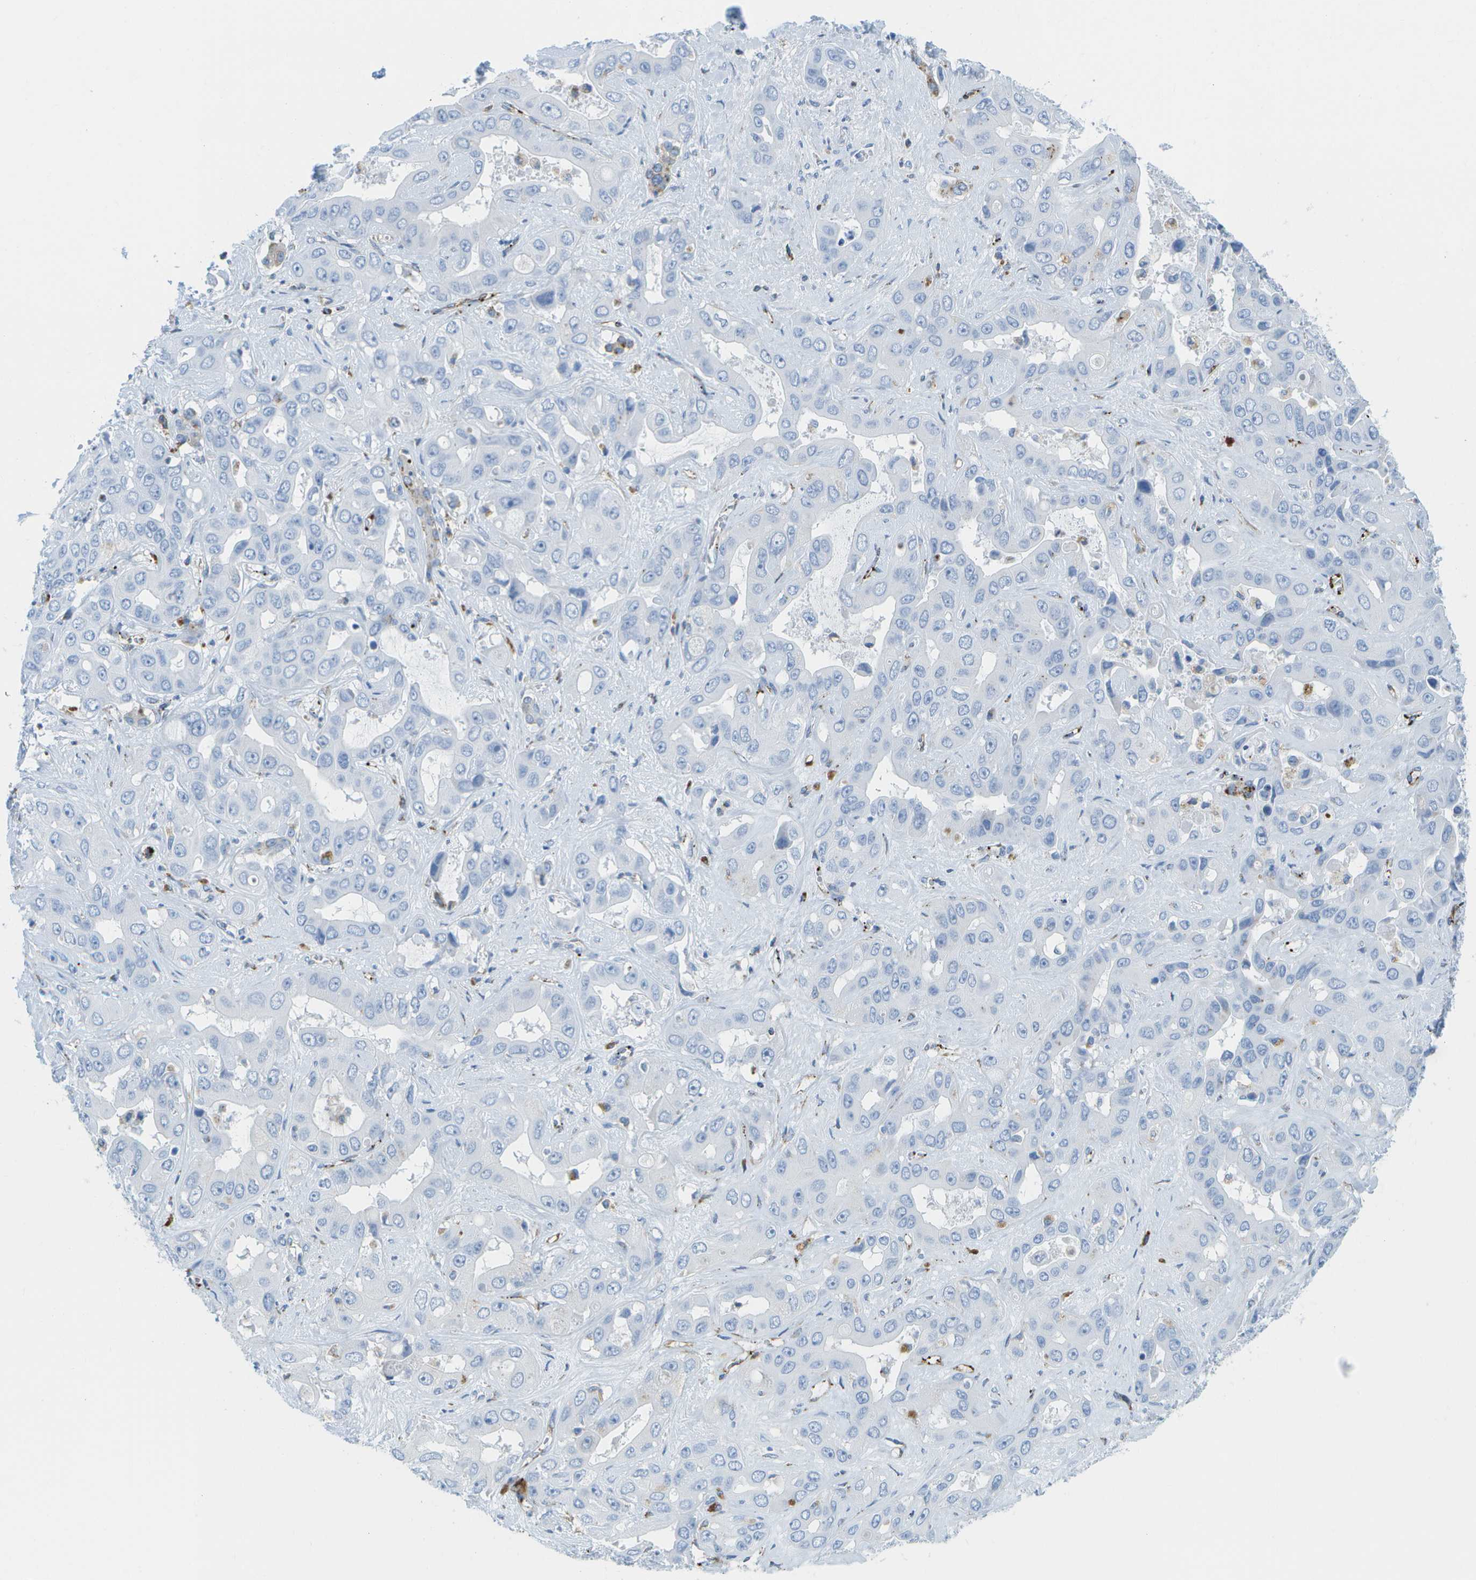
{"staining": {"intensity": "negative", "quantity": "none", "location": "none"}, "tissue": "liver cancer", "cell_type": "Tumor cells", "image_type": "cancer", "snomed": [{"axis": "morphology", "description": "Cholangiocarcinoma"}, {"axis": "topography", "description": "Liver"}], "caption": "The histopathology image shows no staining of tumor cells in liver cancer. (DAB (3,3'-diaminobenzidine) IHC with hematoxylin counter stain).", "gene": "PRCP", "patient": {"sex": "female", "age": 52}}